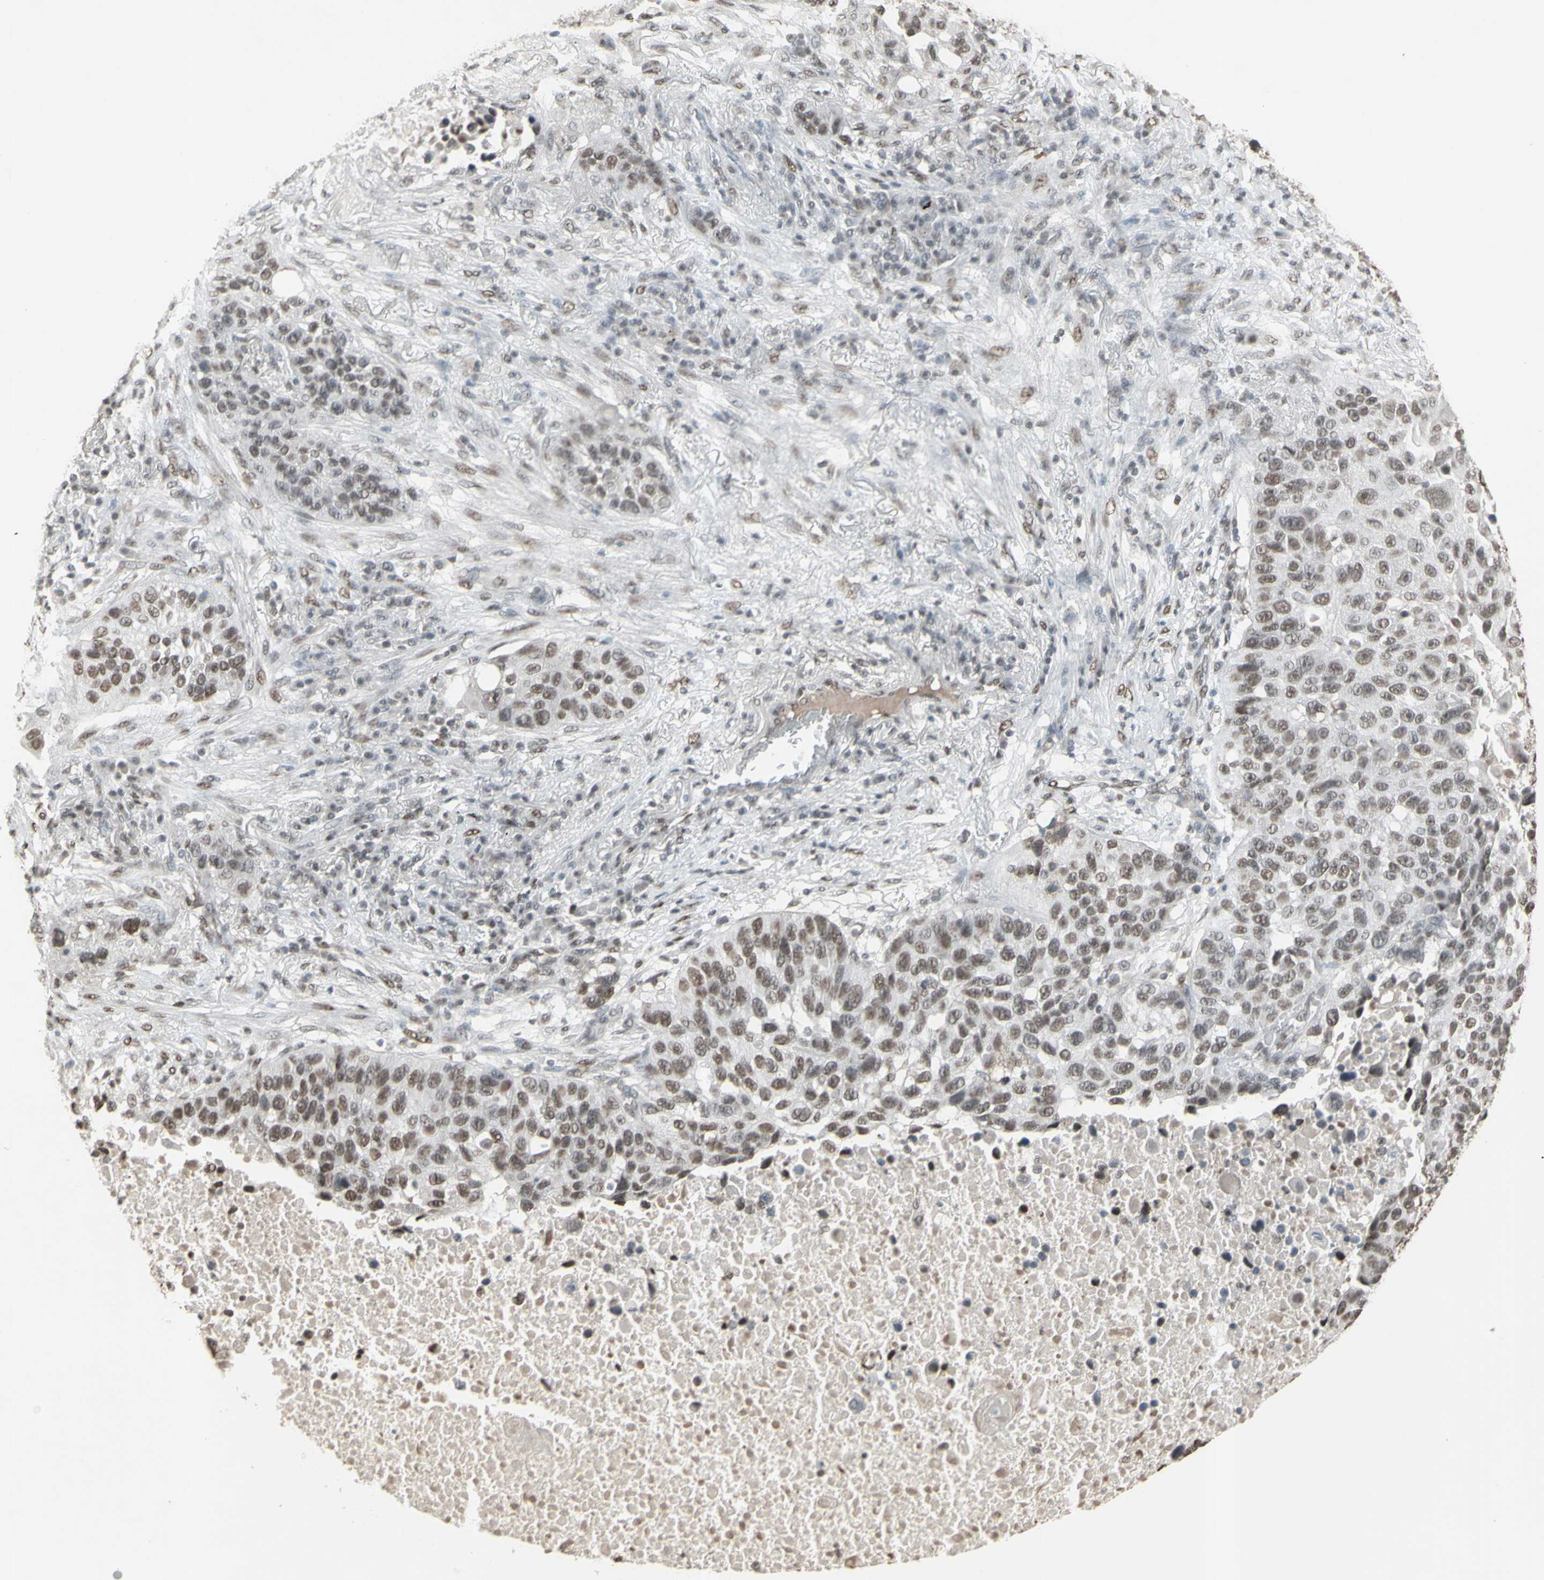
{"staining": {"intensity": "moderate", "quantity": ">75%", "location": "nuclear"}, "tissue": "lung cancer", "cell_type": "Tumor cells", "image_type": "cancer", "snomed": [{"axis": "morphology", "description": "Squamous cell carcinoma, NOS"}, {"axis": "topography", "description": "Lung"}], "caption": "Protein staining of lung squamous cell carcinoma tissue shows moderate nuclear expression in about >75% of tumor cells.", "gene": "TRIM28", "patient": {"sex": "male", "age": 57}}